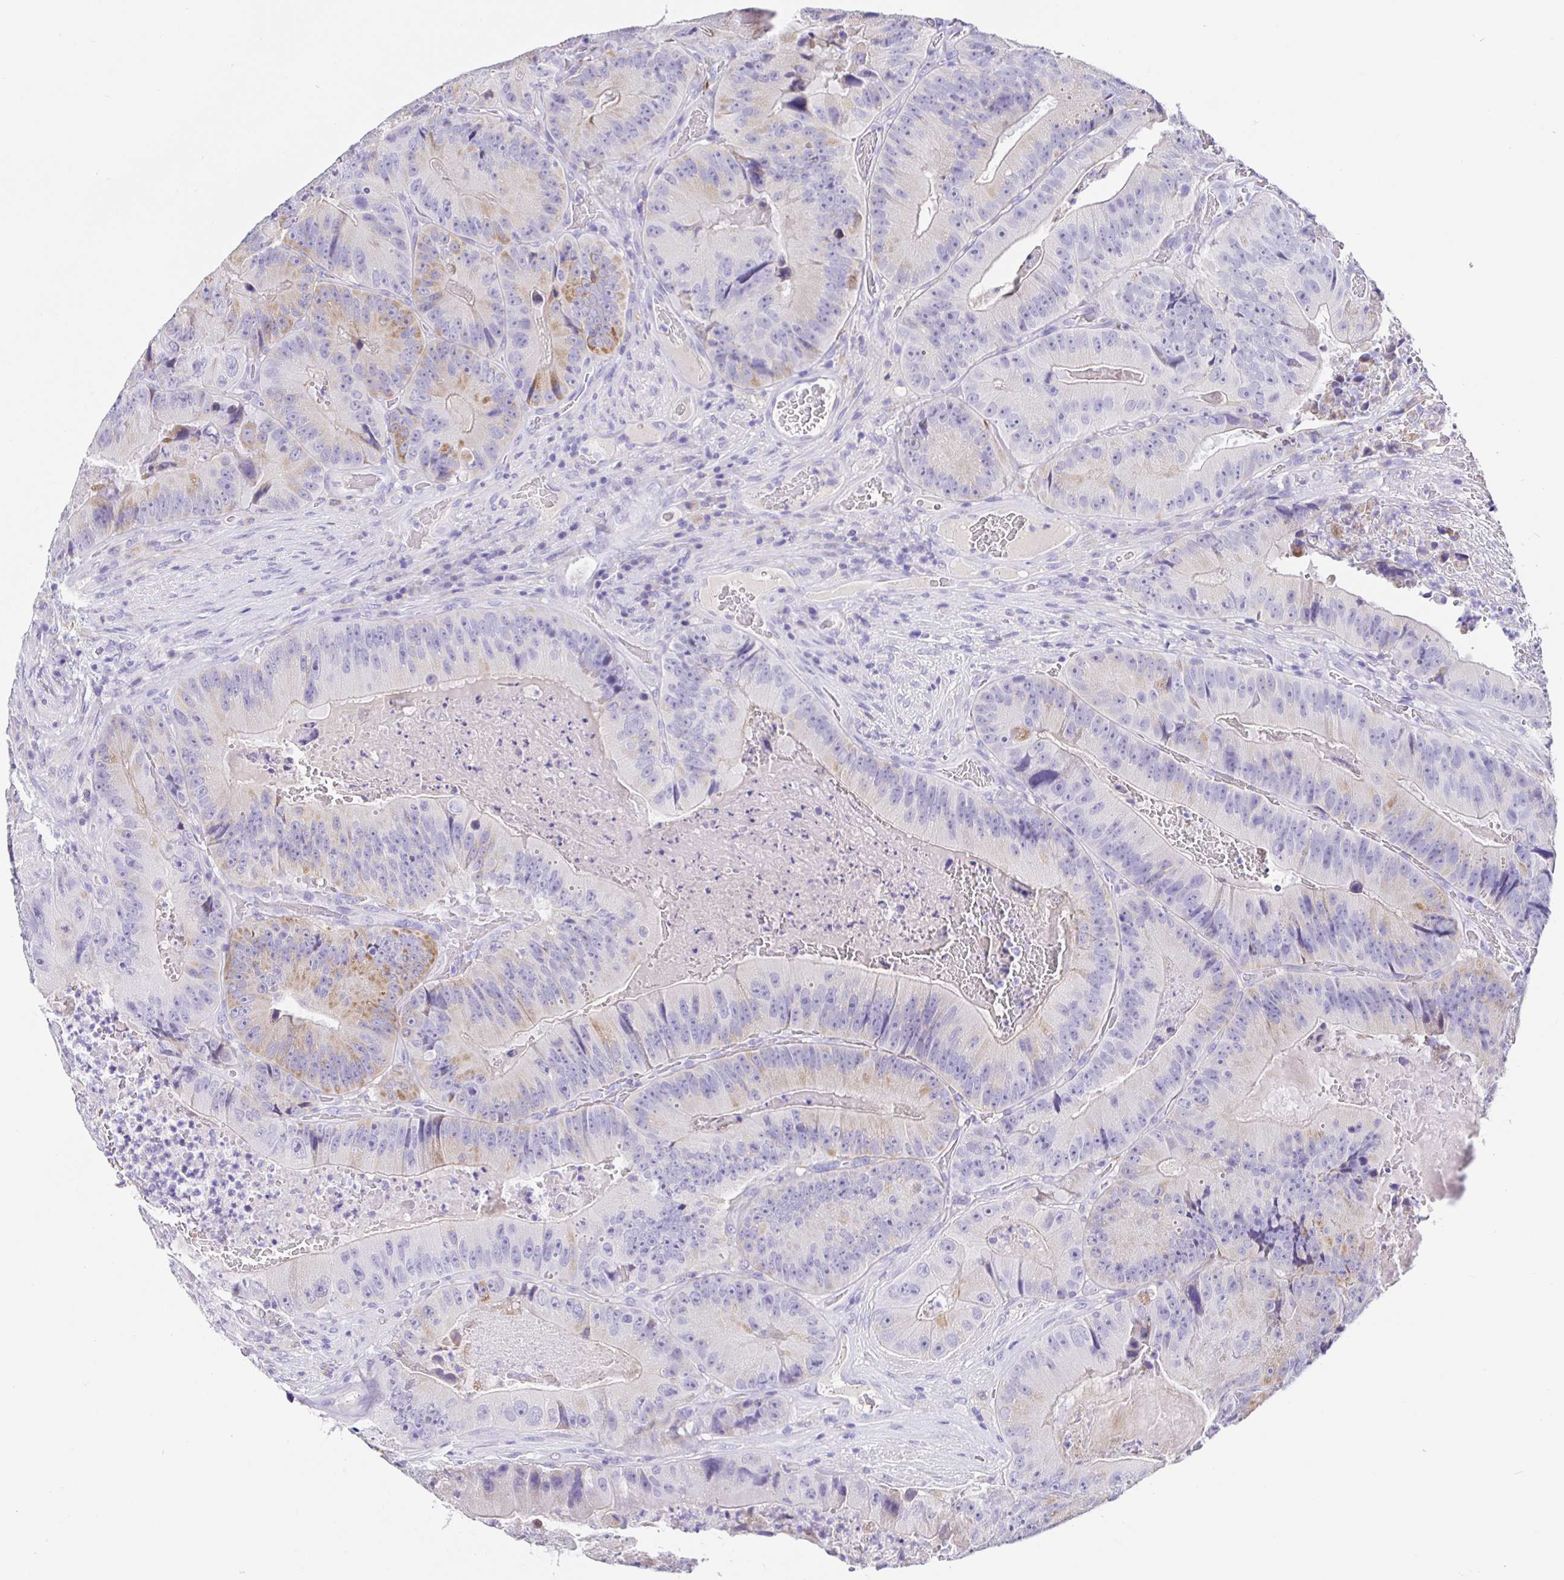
{"staining": {"intensity": "moderate", "quantity": "<25%", "location": "cytoplasmic/membranous"}, "tissue": "colorectal cancer", "cell_type": "Tumor cells", "image_type": "cancer", "snomed": [{"axis": "morphology", "description": "Adenocarcinoma, NOS"}, {"axis": "topography", "description": "Colon"}], "caption": "Protein analysis of colorectal cancer tissue demonstrates moderate cytoplasmic/membranous expression in about <25% of tumor cells. The protein of interest is stained brown, and the nuclei are stained in blue (DAB IHC with brightfield microscopy, high magnification).", "gene": "MAOA", "patient": {"sex": "female", "age": 86}}